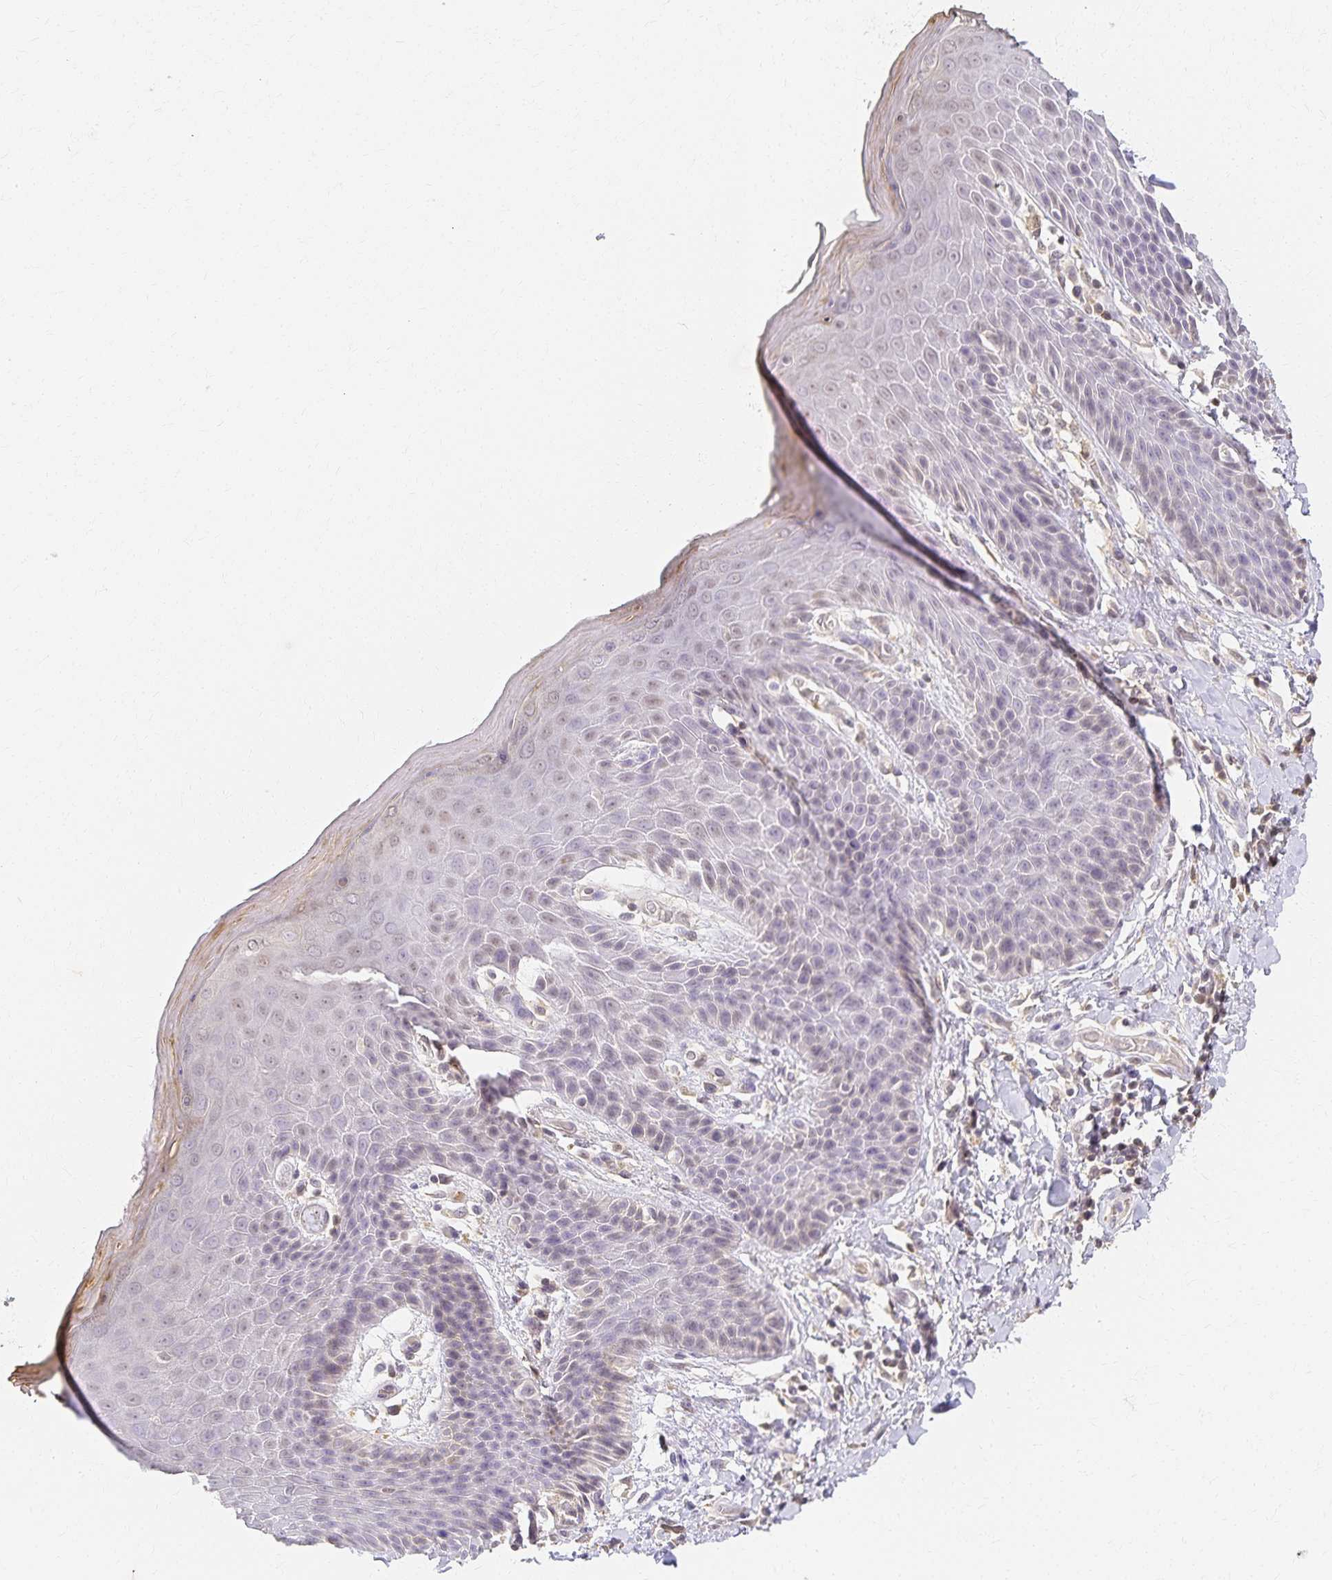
{"staining": {"intensity": "weak", "quantity": "<25%", "location": "cytoplasmic/membranous"}, "tissue": "skin", "cell_type": "Epidermal cells", "image_type": "normal", "snomed": [{"axis": "morphology", "description": "Normal tissue, NOS"}, {"axis": "topography", "description": "Anal"}, {"axis": "topography", "description": "Peripheral nerve tissue"}], "caption": "High magnification brightfield microscopy of normal skin stained with DAB (3,3'-diaminobenzidine) (brown) and counterstained with hematoxylin (blue): epidermal cells show no significant staining. (DAB (3,3'-diaminobenzidine) IHC, high magnification).", "gene": "AZGP1", "patient": {"sex": "male", "age": 51}}